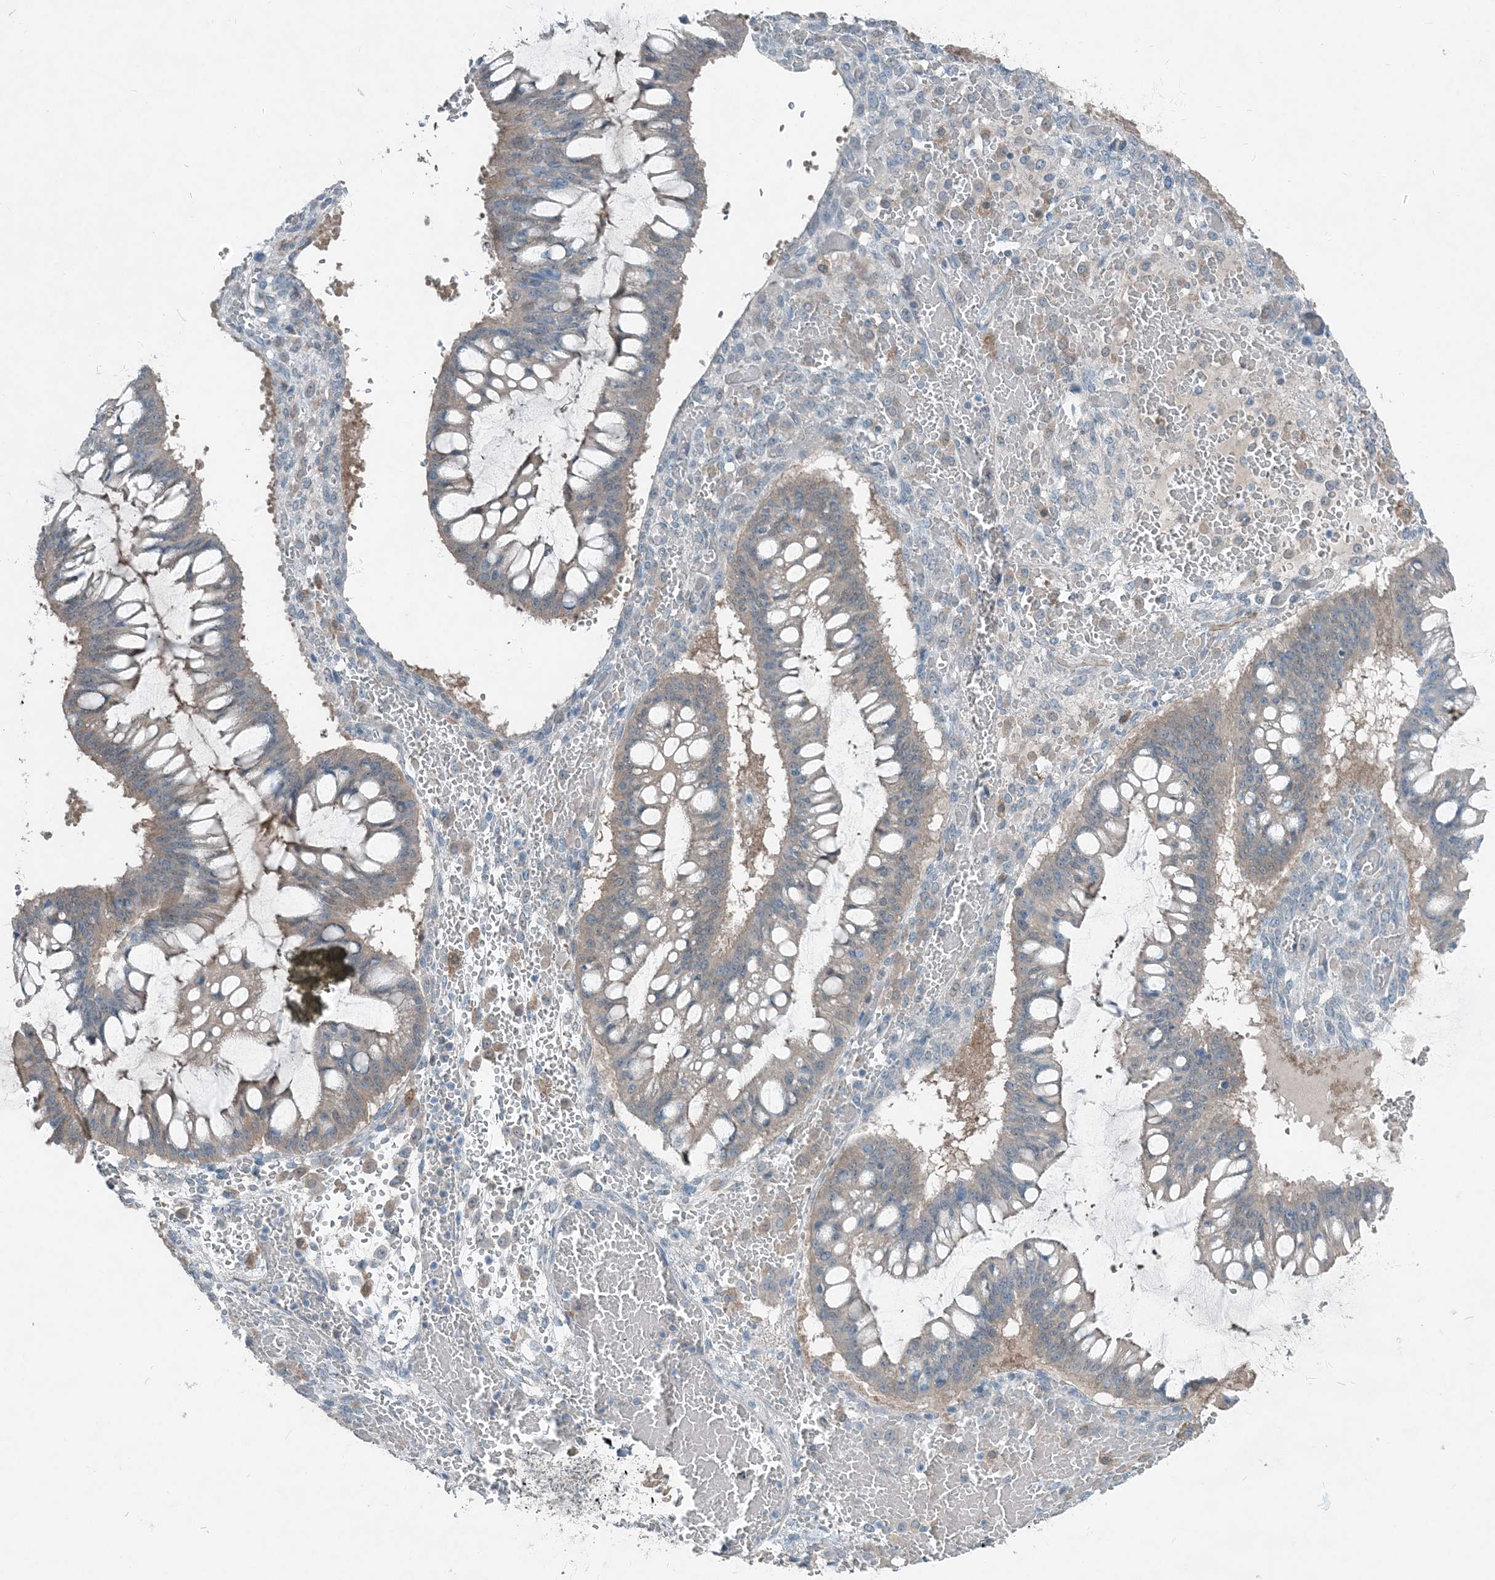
{"staining": {"intensity": "moderate", "quantity": "25%-75%", "location": "cytoplasmic/membranous"}, "tissue": "ovarian cancer", "cell_type": "Tumor cells", "image_type": "cancer", "snomed": [{"axis": "morphology", "description": "Cystadenocarcinoma, mucinous, NOS"}, {"axis": "topography", "description": "Ovary"}], "caption": "A brown stain labels moderate cytoplasmic/membranous staining of a protein in mucinous cystadenocarcinoma (ovarian) tumor cells. (Stains: DAB in brown, nuclei in blue, Microscopy: brightfield microscopy at high magnification).", "gene": "ARMH1", "patient": {"sex": "female", "age": 73}}